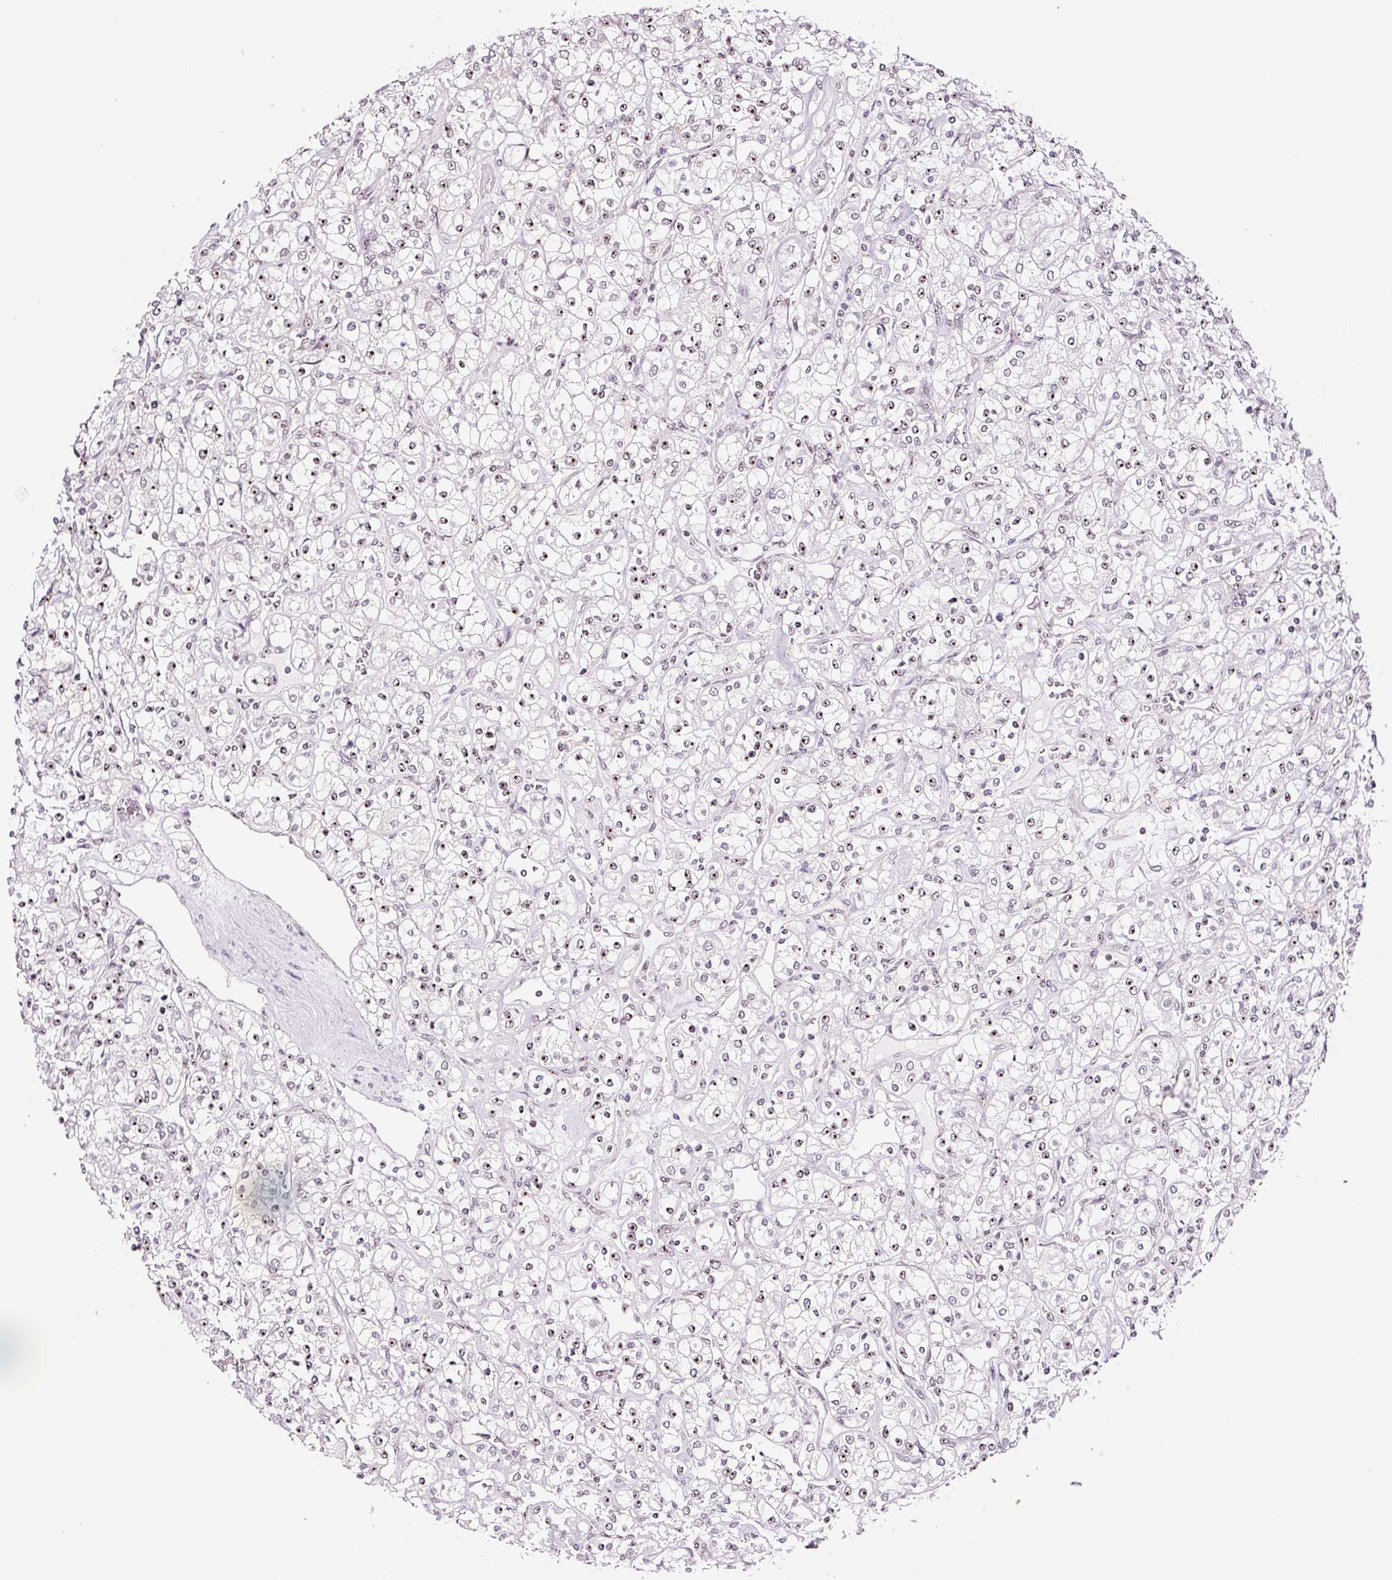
{"staining": {"intensity": "moderate", "quantity": "25%-75%", "location": "nuclear"}, "tissue": "renal cancer", "cell_type": "Tumor cells", "image_type": "cancer", "snomed": [{"axis": "morphology", "description": "Adenocarcinoma, NOS"}, {"axis": "topography", "description": "Kidney"}], "caption": "This histopathology image demonstrates renal cancer (adenocarcinoma) stained with immunohistochemistry to label a protein in brown. The nuclear of tumor cells show moderate positivity for the protein. Nuclei are counter-stained blue.", "gene": "GNL3", "patient": {"sex": "male", "age": 77}}